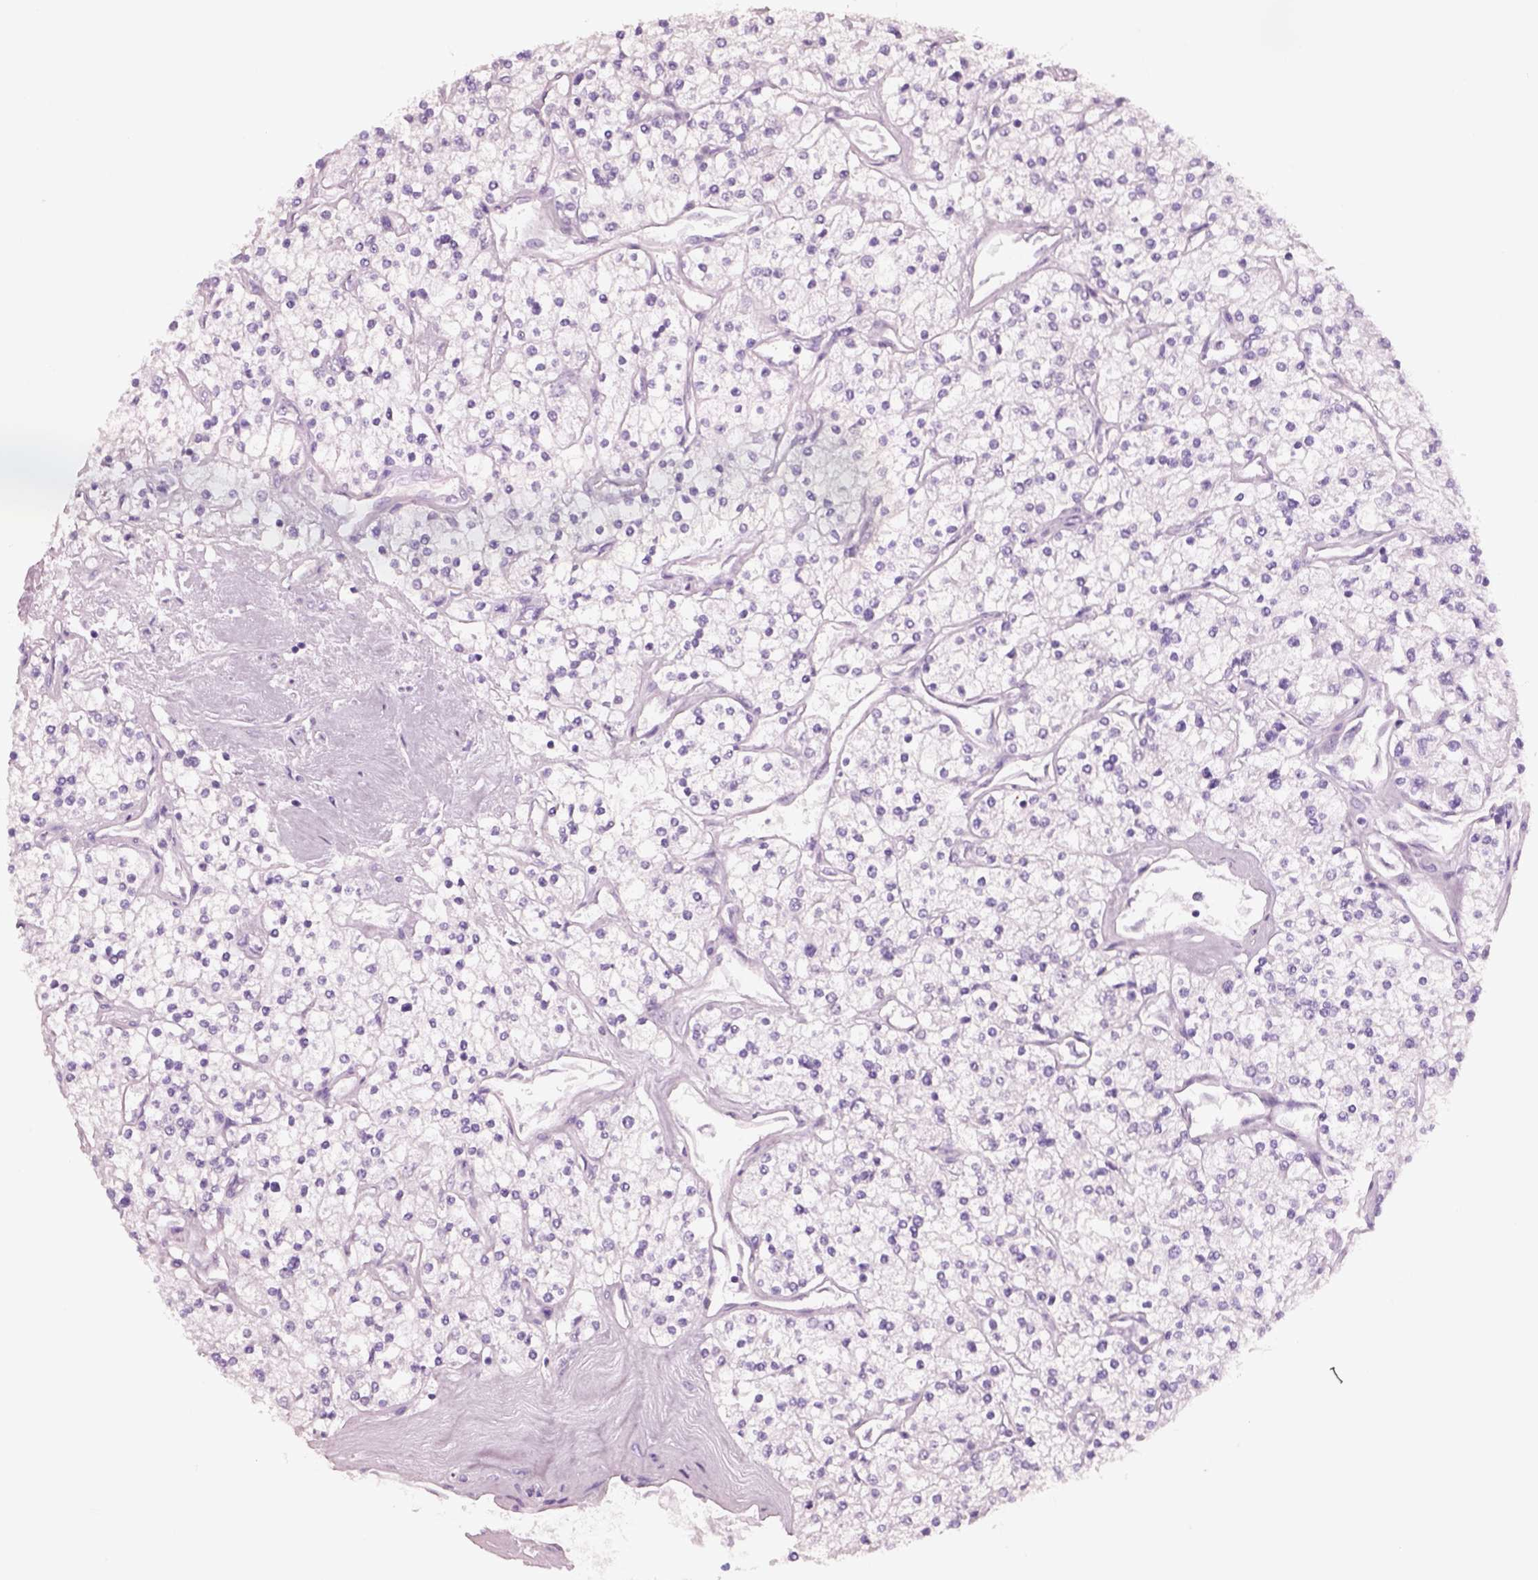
{"staining": {"intensity": "negative", "quantity": "none", "location": "none"}, "tissue": "renal cancer", "cell_type": "Tumor cells", "image_type": "cancer", "snomed": [{"axis": "morphology", "description": "Adenocarcinoma, NOS"}, {"axis": "topography", "description": "Kidney"}], "caption": "High magnification brightfield microscopy of renal adenocarcinoma stained with DAB (brown) and counterstained with hematoxylin (blue): tumor cells show no significant expression. (IHC, brightfield microscopy, high magnification).", "gene": "PNOC", "patient": {"sex": "male", "age": 80}}